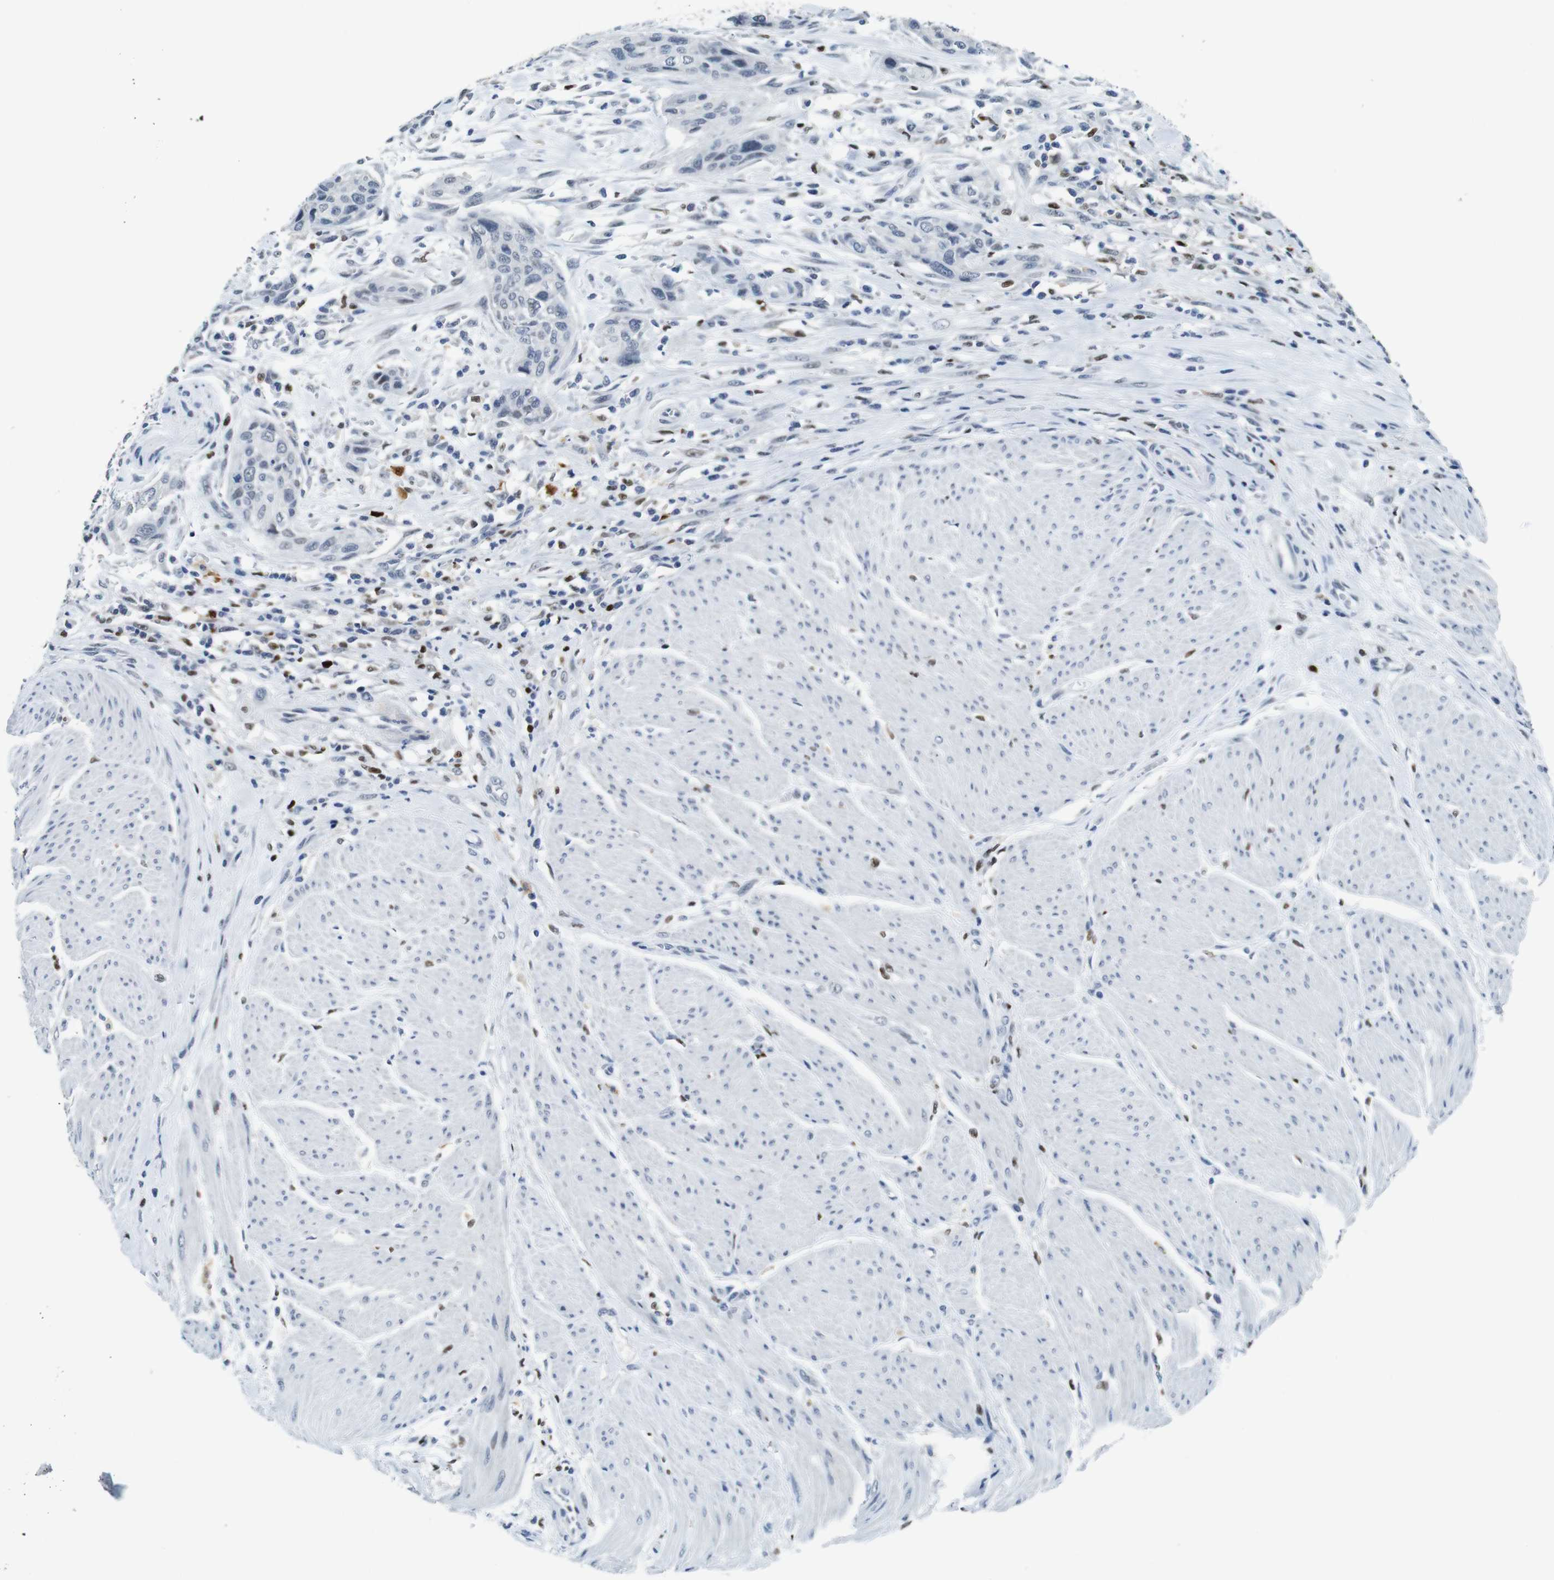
{"staining": {"intensity": "negative", "quantity": "none", "location": "none"}, "tissue": "urothelial cancer", "cell_type": "Tumor cells", "image_type": "cancer", "snomed": [{"axis": "morphology", "description": "Urothelial carcinoma, High grade"}, {"axis": "topography", "description": "Urinary bladder"}], "caption": "There is no significant positivity in tumor cells of urothelial cancer.", "gene": "IRF8", "patient": {"sex": "male", "age": 35}}